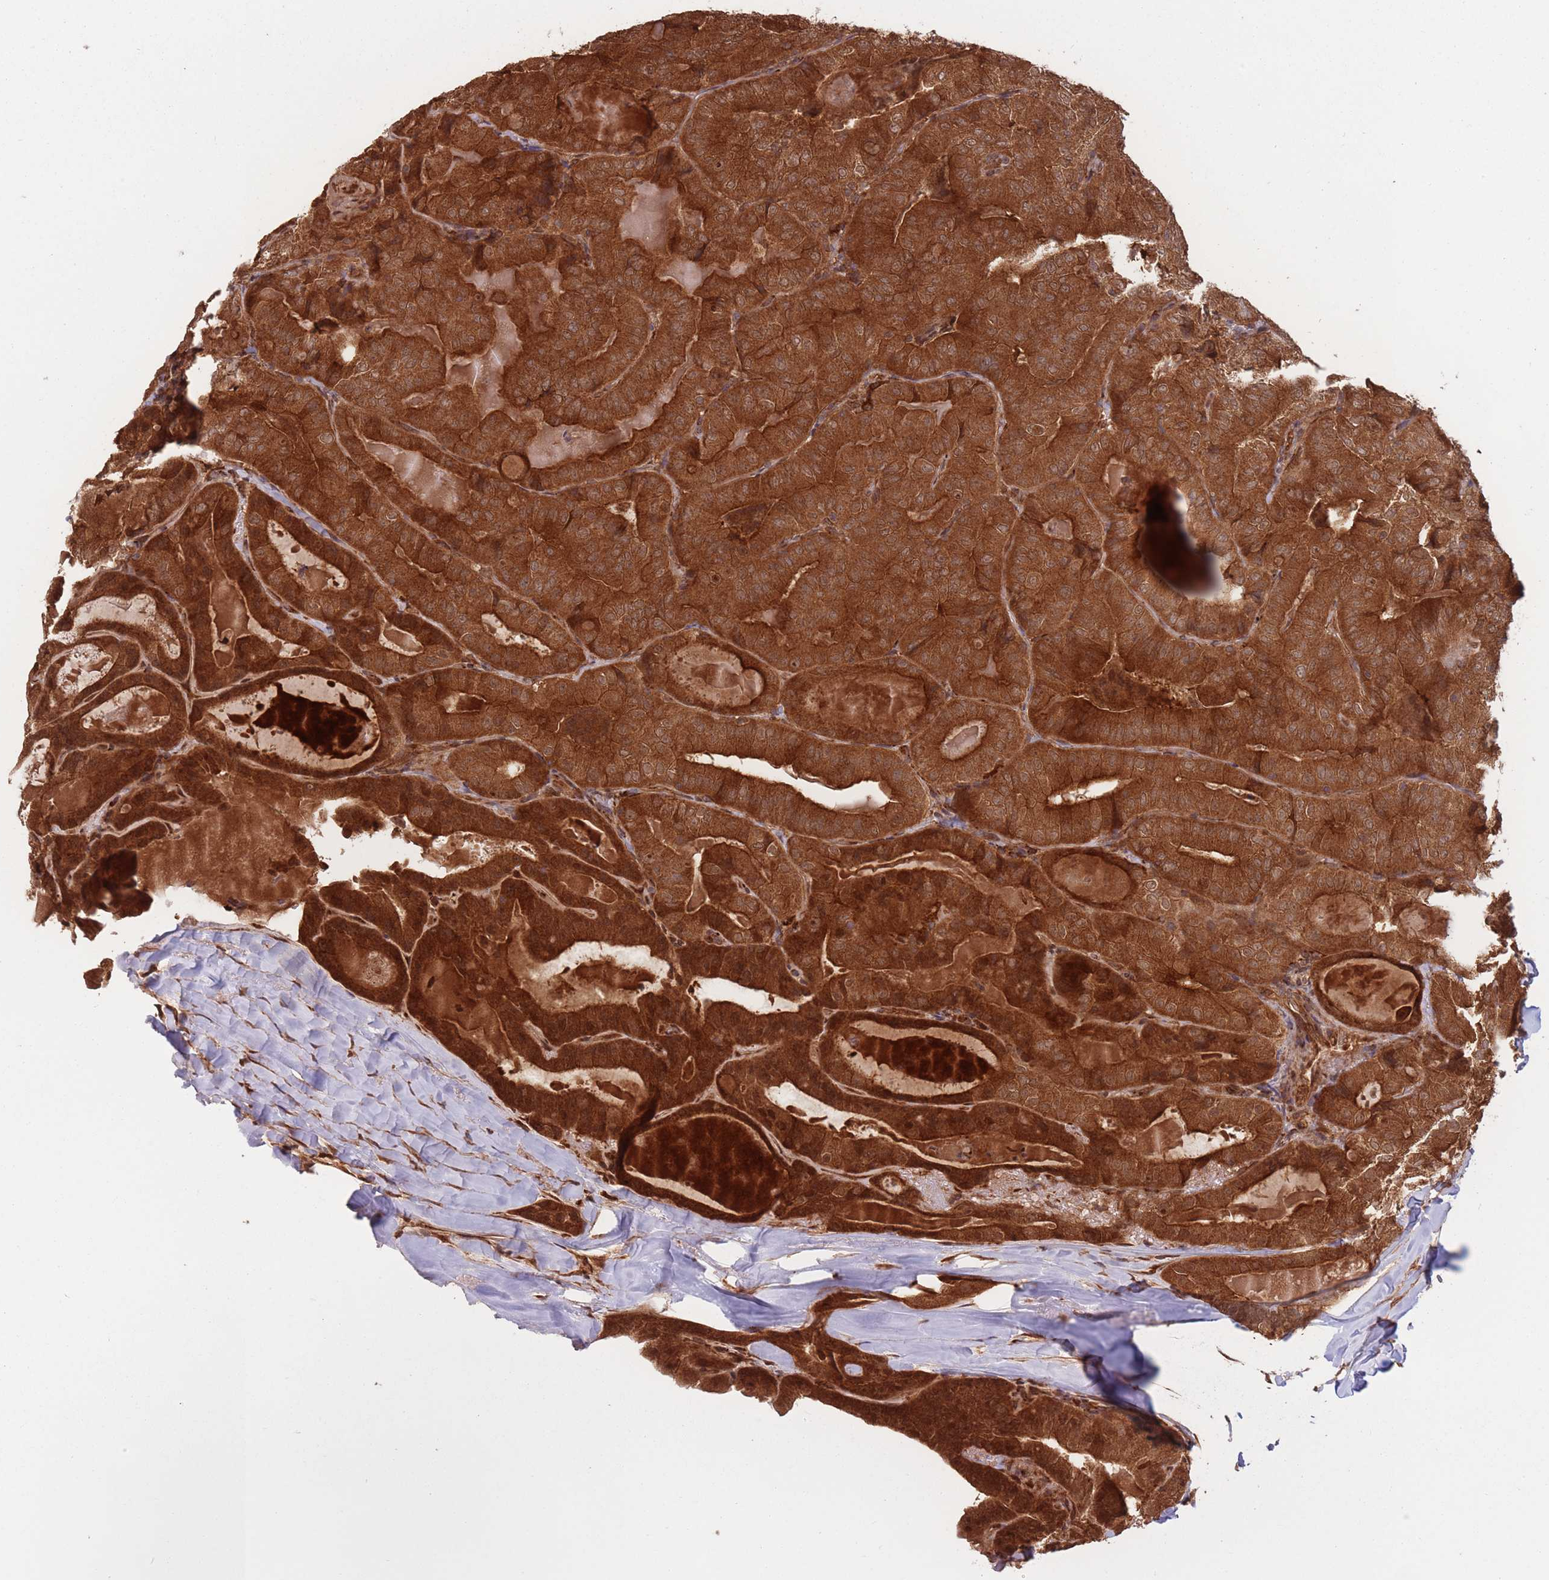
{"staining": {"intensity": "strong", "quantity": ">75%", "location": "cytoplasmic/membranous"}, "tissue": "thyroid cancer", "cell_type": "Tumor cells", "image_type": "cancer", "snomed": [{"axis": "morphology", "description": "Papillary adenocarcinoma, NOS"}, {"axis": "topography", "description": "Thyroid gland"}], "caption": "Approximately >75% of tumor cells in human papillary adenocarcinoma (thyroid) exhibit strong cytoplasmic/membranous protein expression as visualized by brown immunohistochemical staining.", "gene": "PODXL2", "patient": {"sex": "female", "age": 68}}